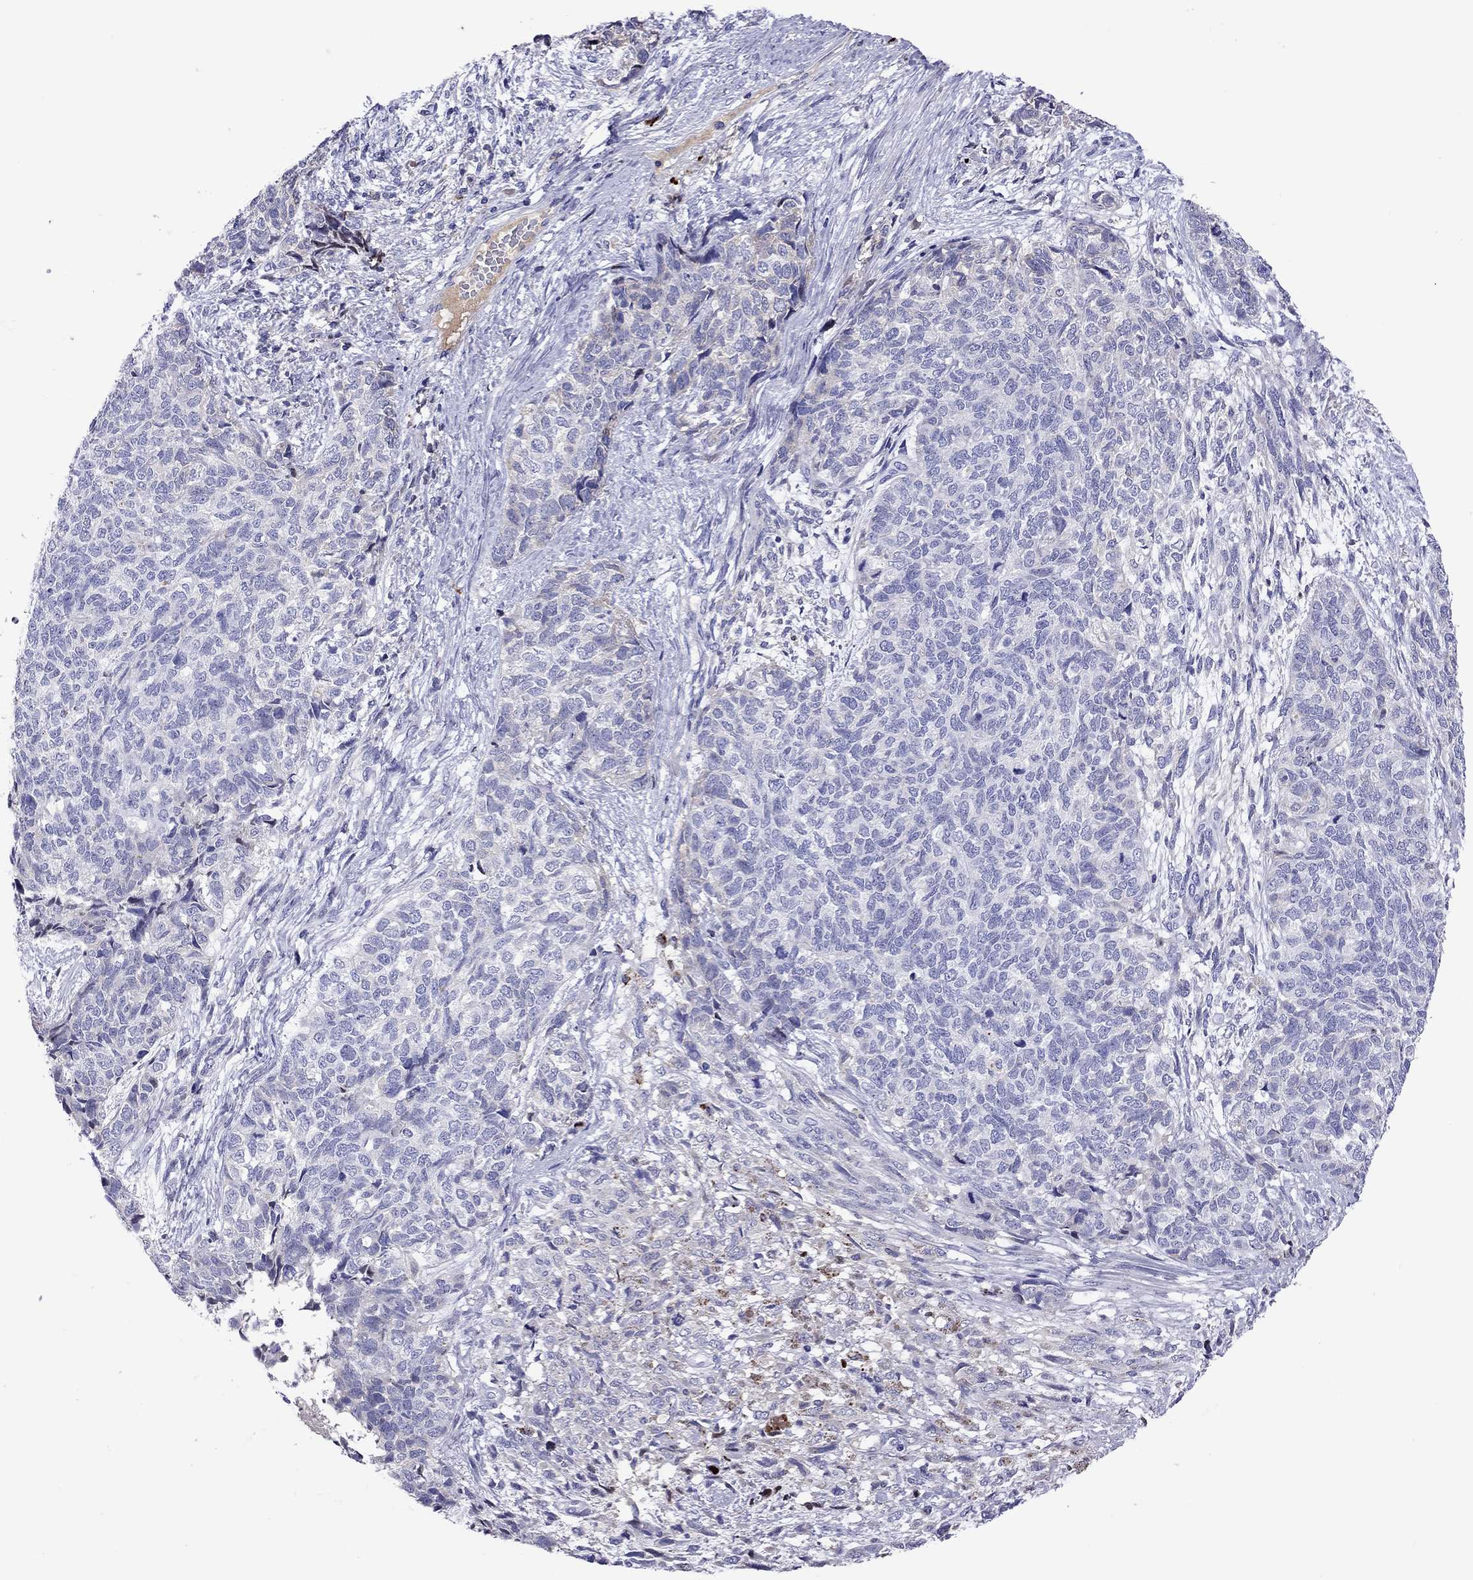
{"staining": {"intensity": "weak", "quantity": "<25%", "location": "cytoplasmic/membranous"}, "tissue": "cervical cancer", "cell_type": "Tumor cells", "image_type": "cancer", "snomed": [{"axis": "morphology", "description": "Squamous cell carcinoma, NOS"}, {"axis": "topography", "description": "Cervix"}], "caption": "Immunohistochemistry histopathology image of human cervical cancer (squamous cell carcinoma) stained for a protein (brown), which exhibits no staining in tumor cells.", "gene": "SERPINA3", "patient": {"sex": "female", "age": 63}}